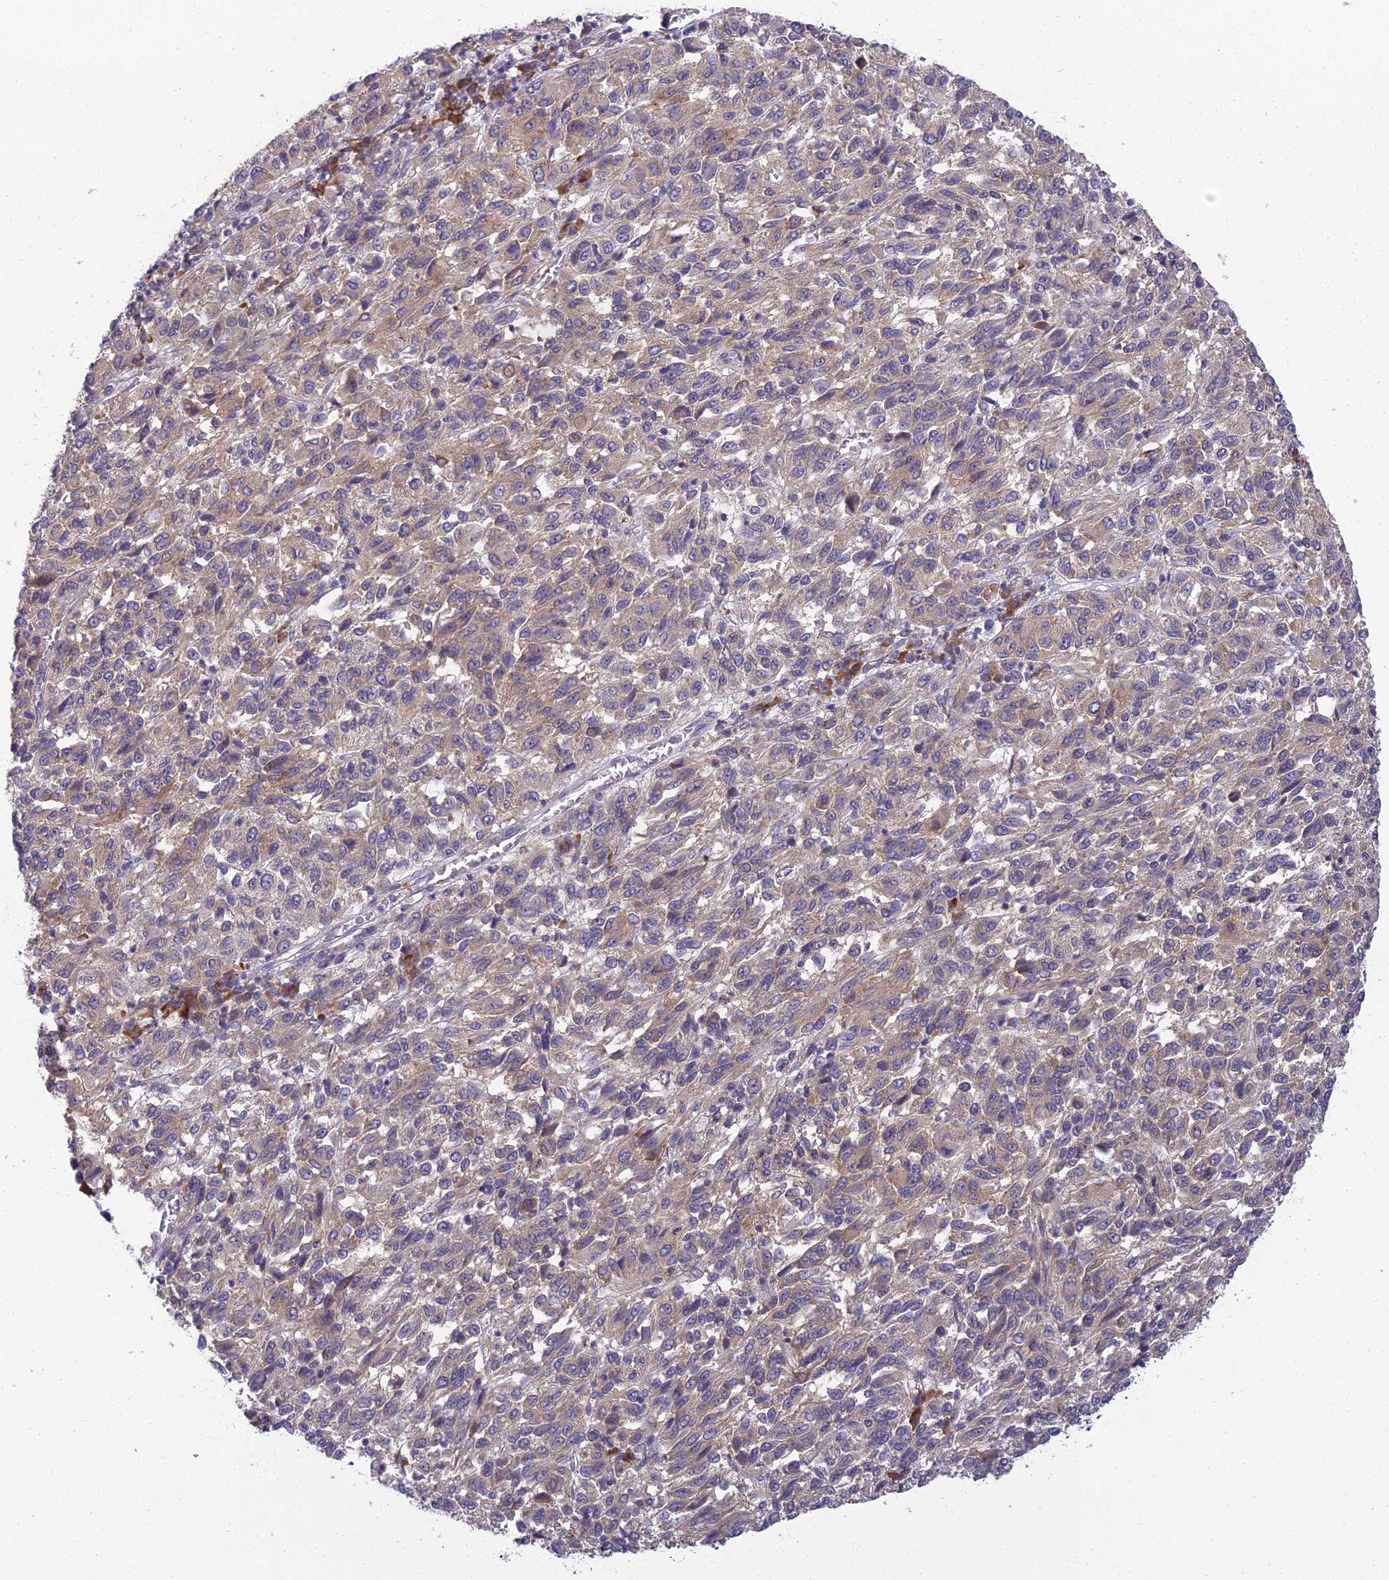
{"staining": {"intensity": "weak", "quantity": "25%-75%", "location": "cytoplasmic/membranous"}, "tissue": "melanoma", "cell_type": "Tumor cells", "image_type": "cancer", "snomed": [{"axis": "morphology", "description": "Malignant melanoma, Metastatic site"}, {"axis": "topography", "description": "Lung"}], "caption": "This micrograph exhibits IHC staining of human melanoma, with low weak cytoplasmic/membranous expression in approximately 25%-75% of tumor cells.", "gene": "CLCN7", "patient": {"sex": "male", "age": 64}}